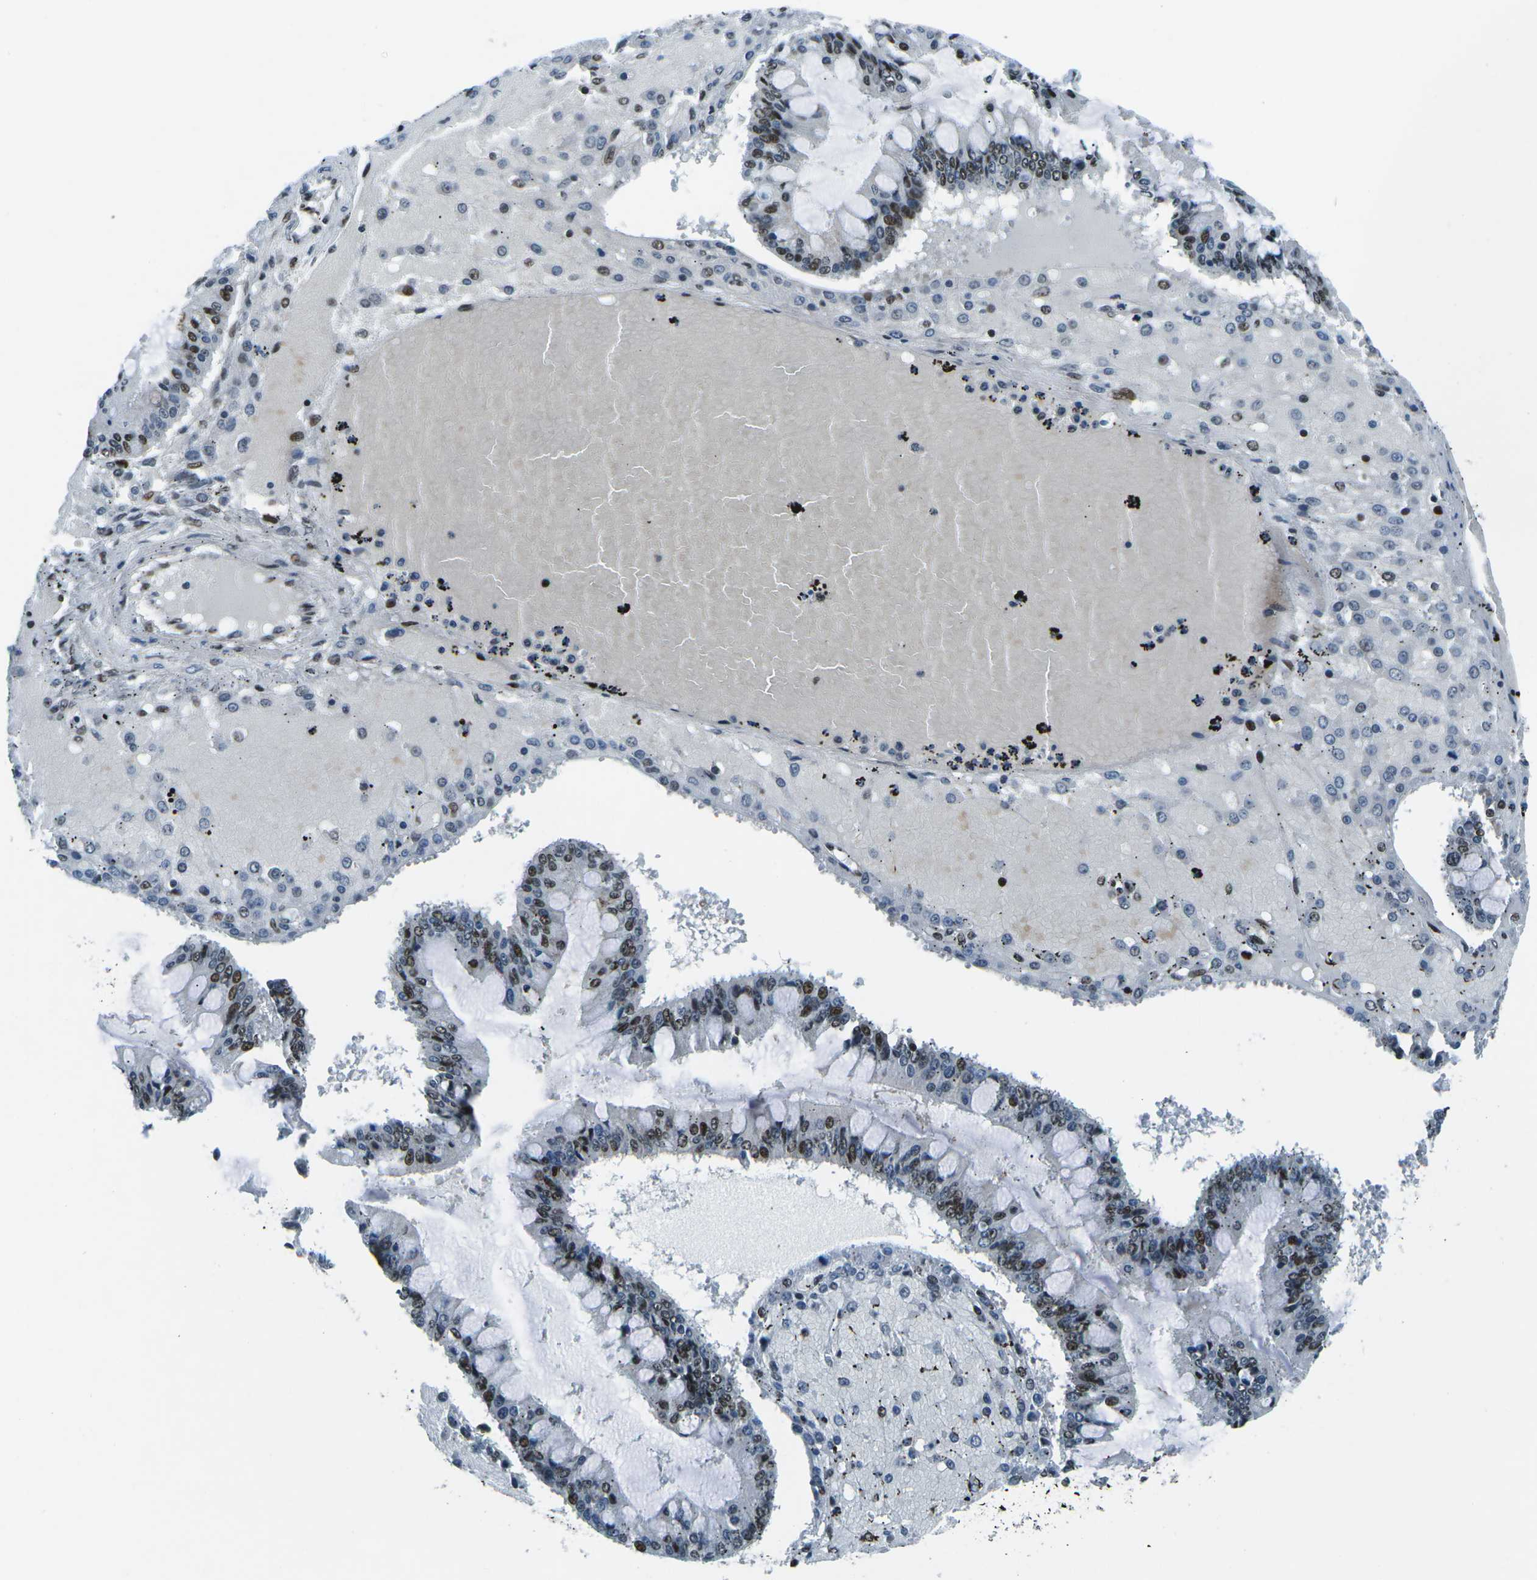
{"staining": {"intensity": "moderate", "quantity": "25%-75%", "location": "nuclear"}, "tissue": "ovarian cancer", "cell_type": "Tumor cells", "image_type": "cancer", "snomed": [{"axis": "morphology", "description": "Cystadenocarcinoma, mucinous, NOS"}, {"axis": "topography", "description": "Ovary"}], "caption": "Mucinous cystadenocarcinoma (ovarian) stained with a brown dye reveals moderate nuclear positive positivity in about 25%-75% of tumor cells.", "gene": "RBL2", "patient": {"sex": "female", "age": 73}}